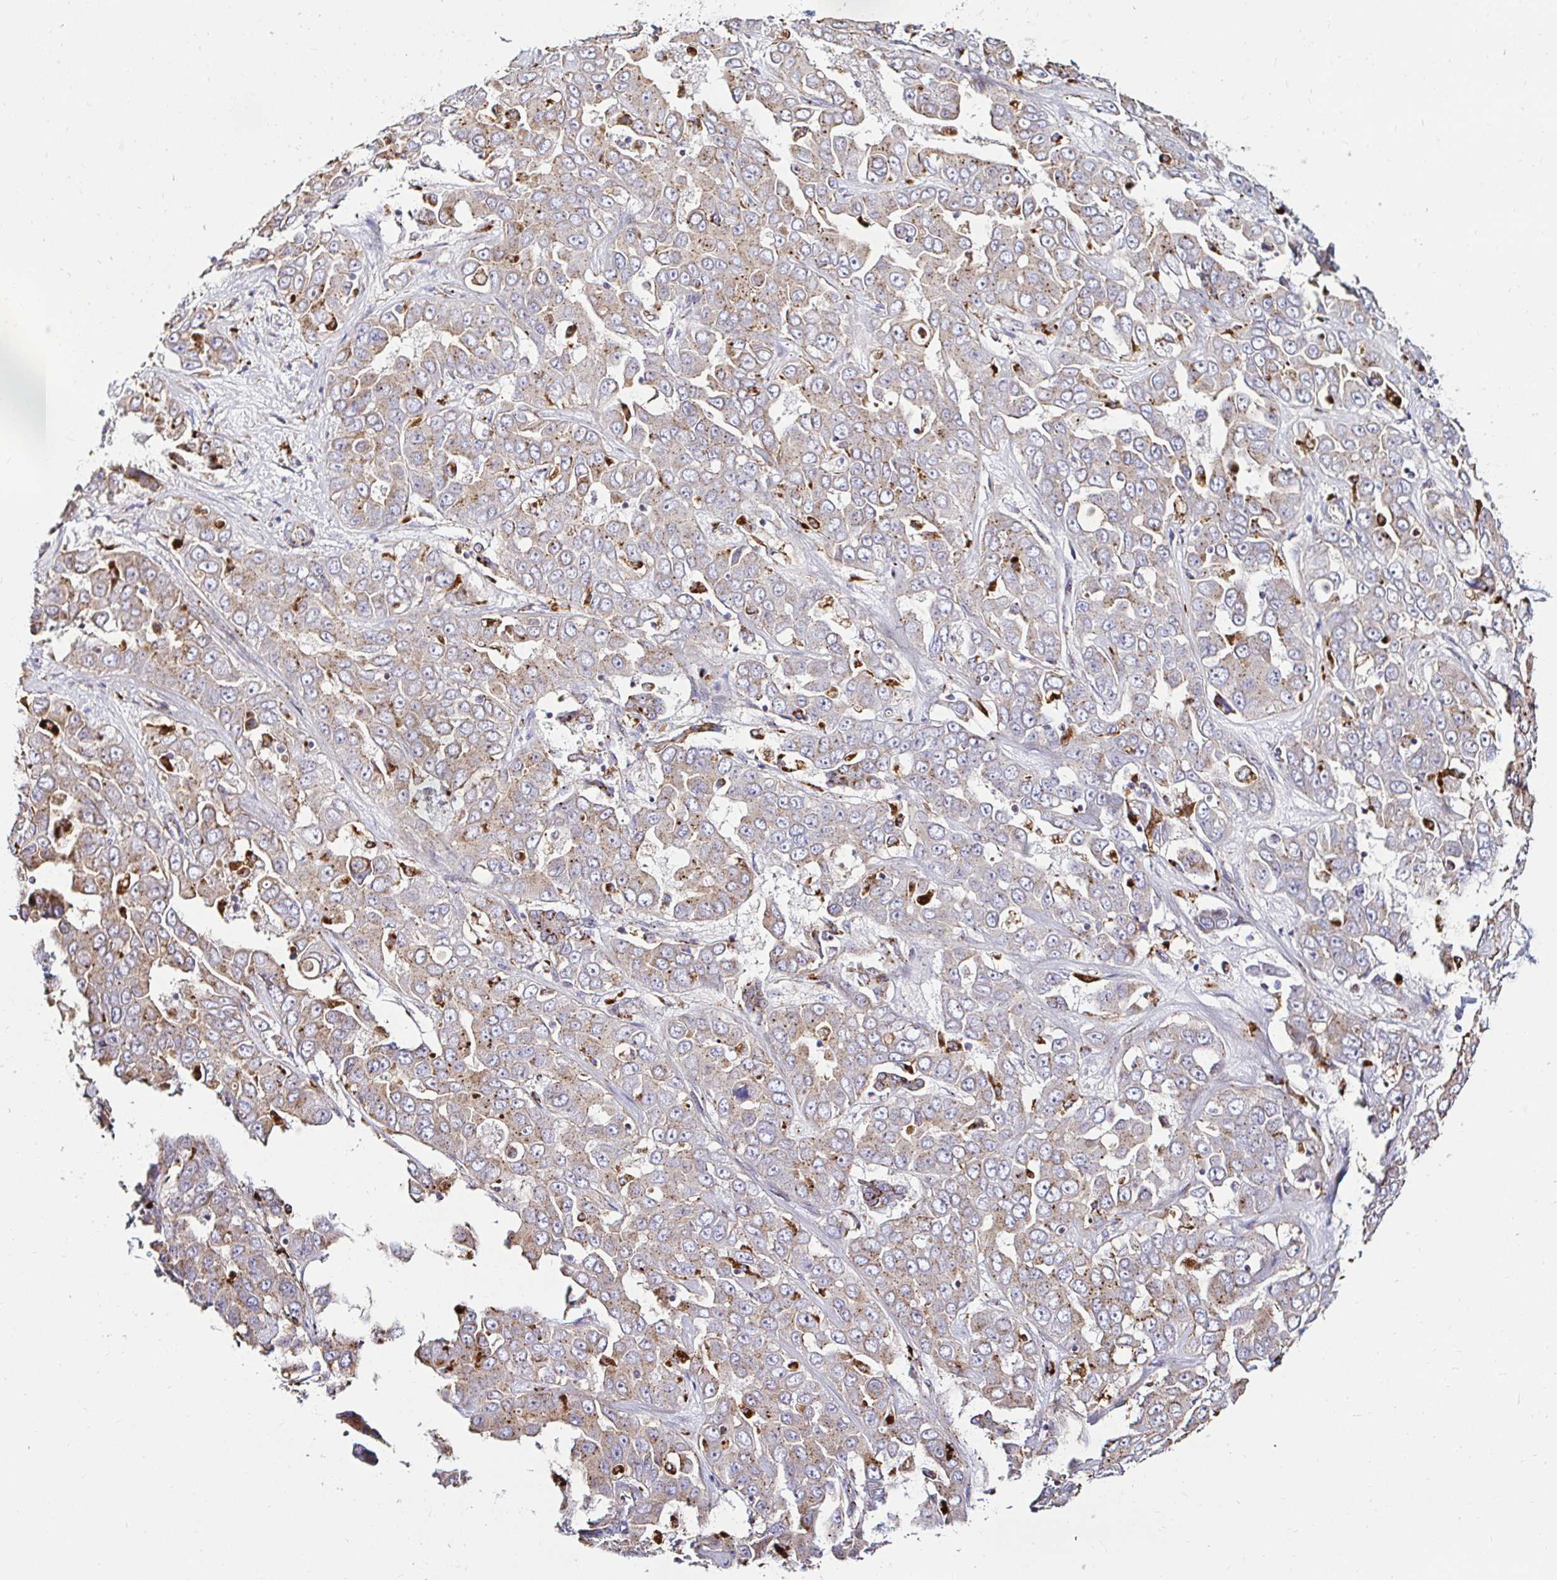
{"staining": {"intensity": "weak", "quantity": ">75%", "location": "cytoplasmic/membranous"}, "tissue": "liver cancer", "cell_type": "Tumor cells", "image_type": "cancer", "snomed": [{"axis": "morphology", "description": "Cholangiocarcinoma"}, {"axis": "topography", "description": "Liver"}], "caption": "Immunohistochemical staining of liver cholangiocarcinoma displays low levels of weak cytoplasmic/membranous protein expression in about >75% of tumor cells. (DAB = brown stain, brightfield microscopy at high magnification).", "gene": "GALNS", "patient": {"sex": "female", "age": 52}}